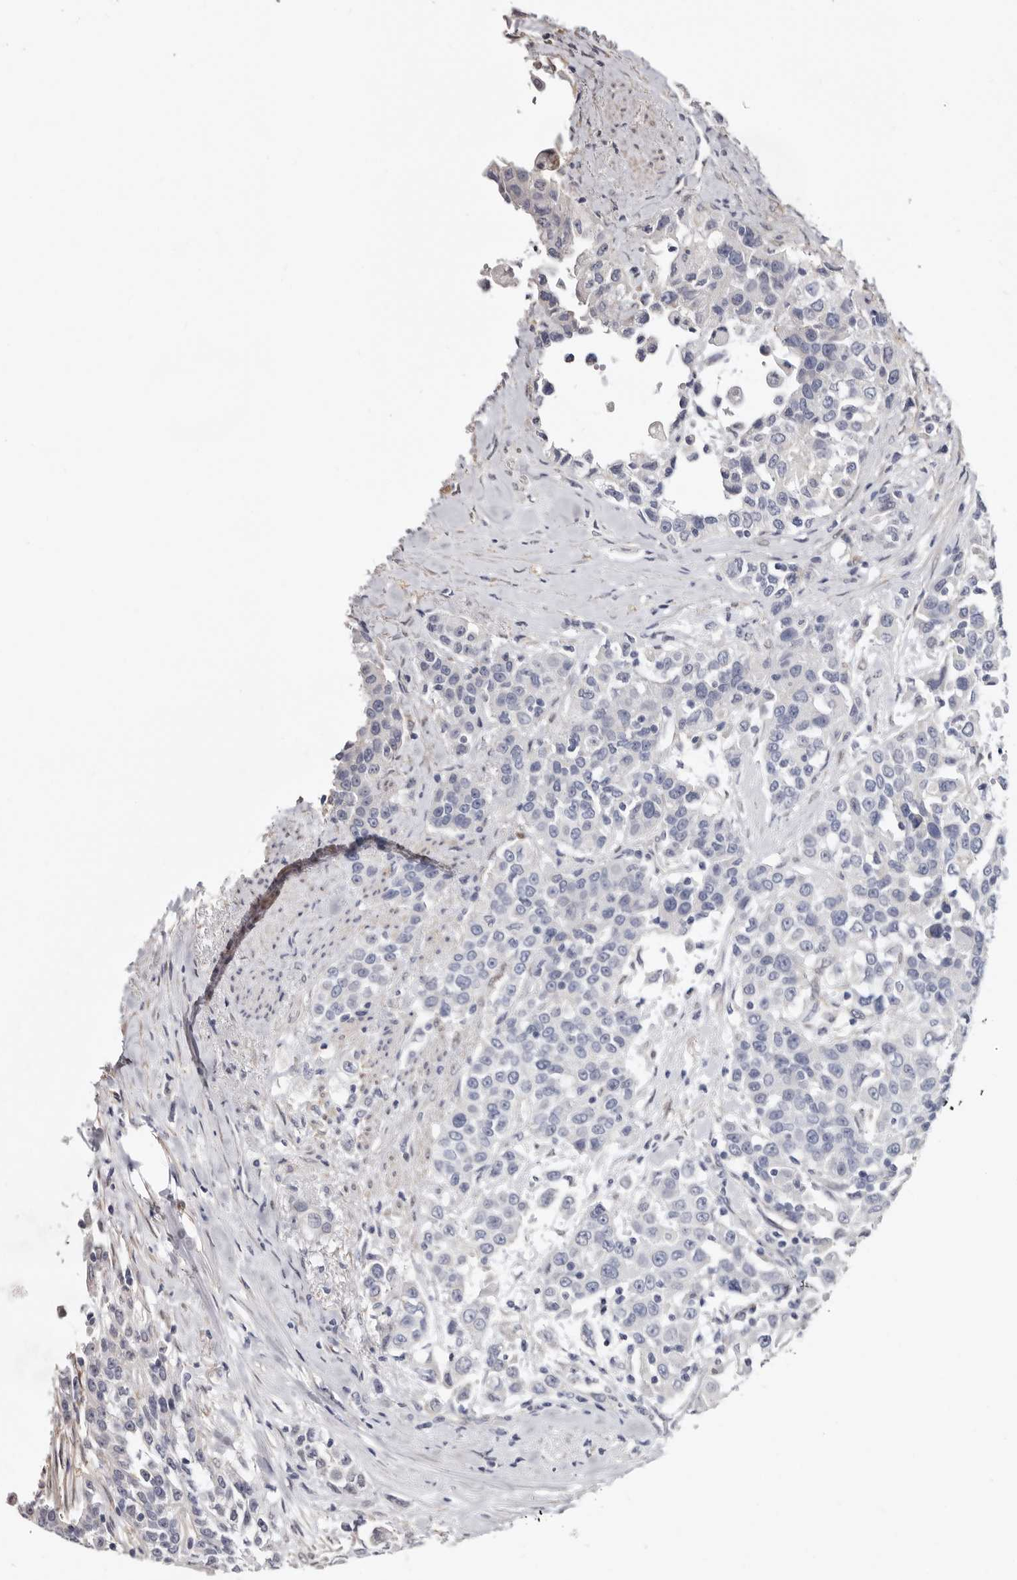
{"staining": {"intensity": "negative", "quantity": "none", "location": "none"}, "tissue": "urothelial cancer", "cell_type": "Tumor cells", "image_type": "cancer", "snomed": [{"axis": "morphology", "description": "Urothelial carcinoma, High grade"}, {"axis": "topography", "description": "Urinary bladder"}], "caption": "Urothelial carcinoma (high-grade) was stained to show a protein in brown. There is no significant positivity in tumor cells.", "gene": "KHDRBS2", "patient": {"sex": "female", "age": 80}}